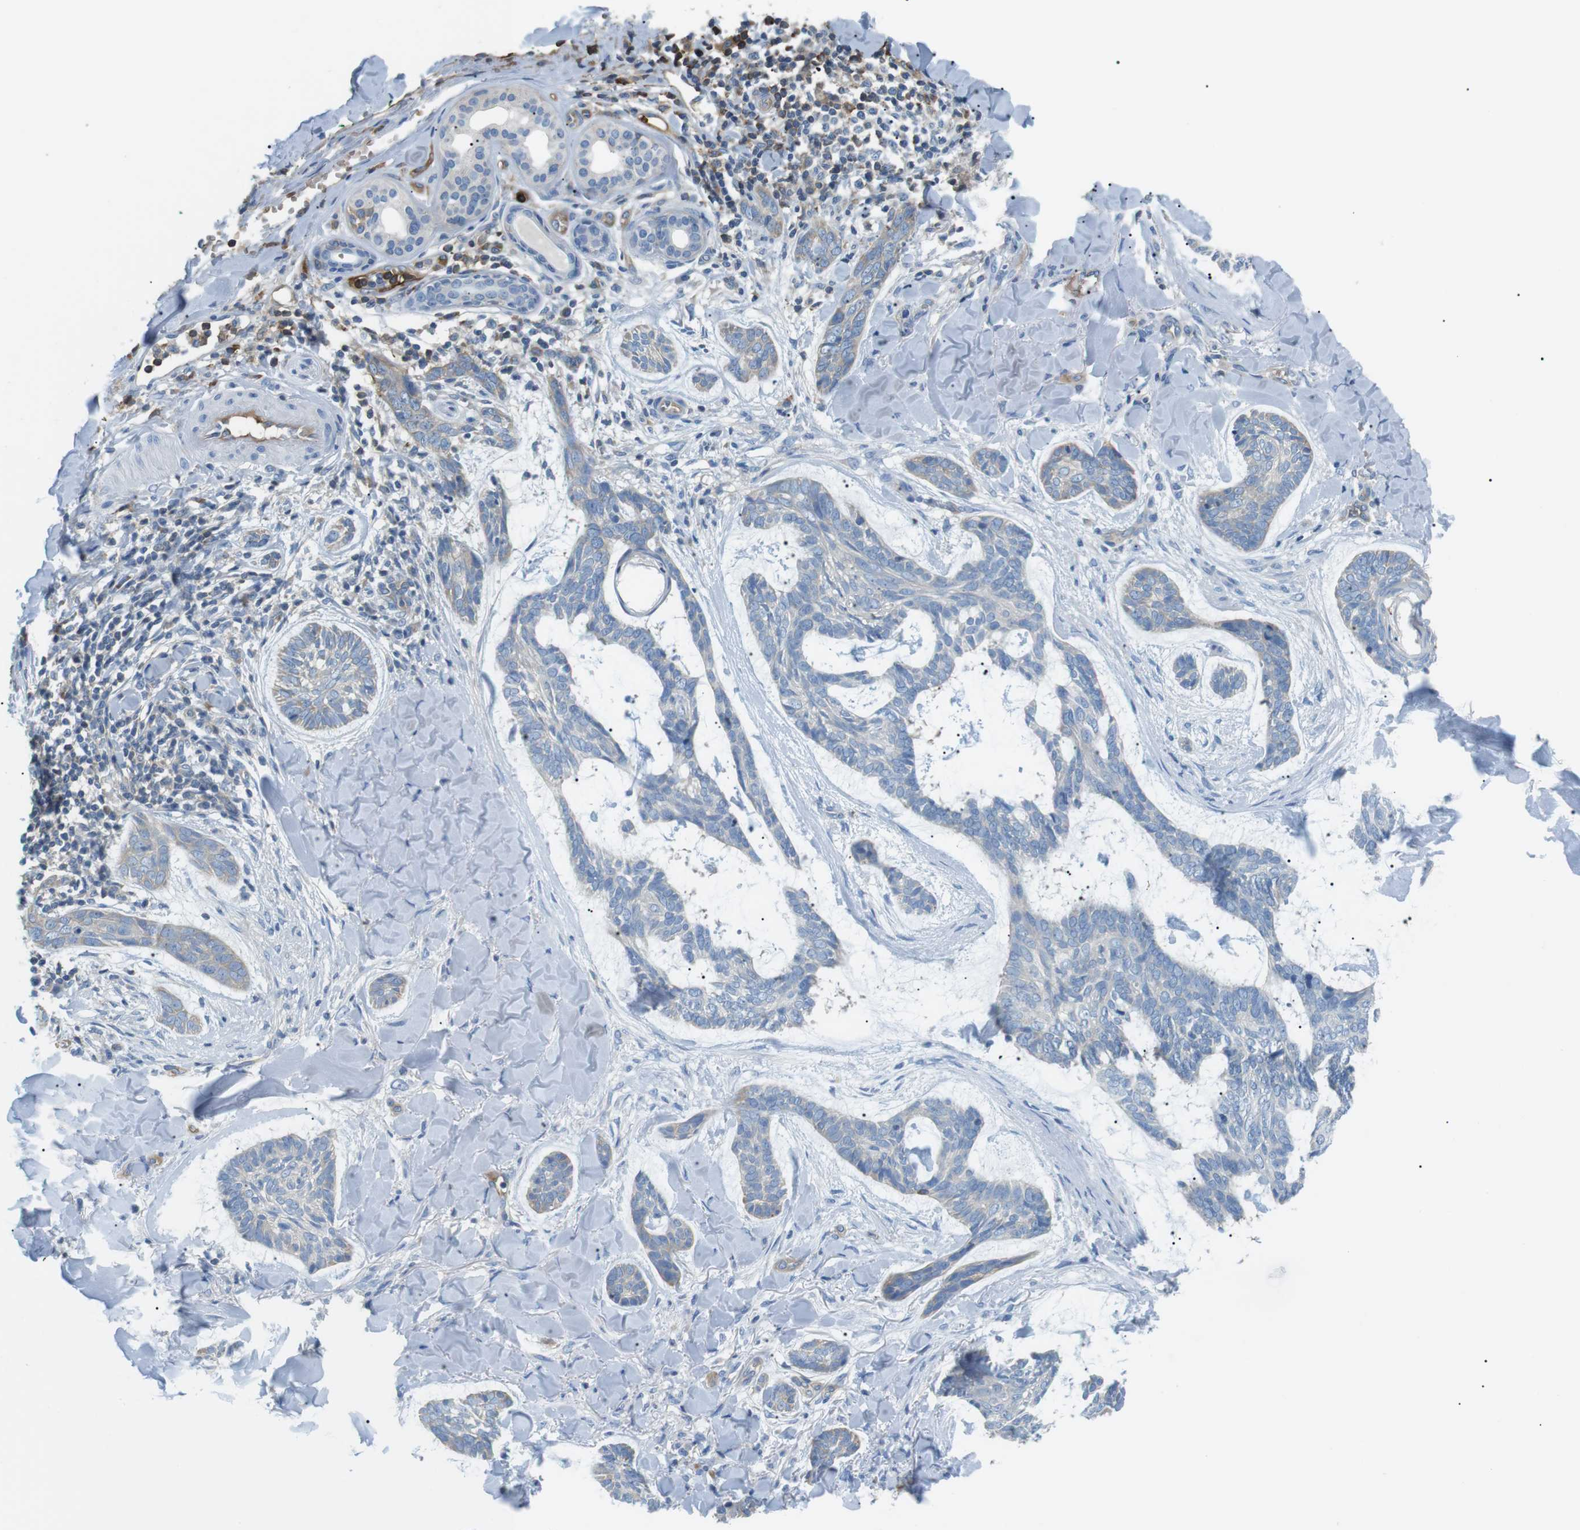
{"staining": {"intensity": "negative", "quantity": "none", "location": "none"}, "tissue": "skin cancer", "cell_type": "Tumor cells", "image_type": "cancer", "snomed": [{"axis": "morphology", "description": "Basal cell carcinoma"}, {"axis": "topography", "description": "Skin"}], "caption": "Micrograph shows no significant protein positivity in tumor cells of skin basal cell carcinoma.", "gene": "ADCY10", "patient": {"sex": "male", "age": 43}}